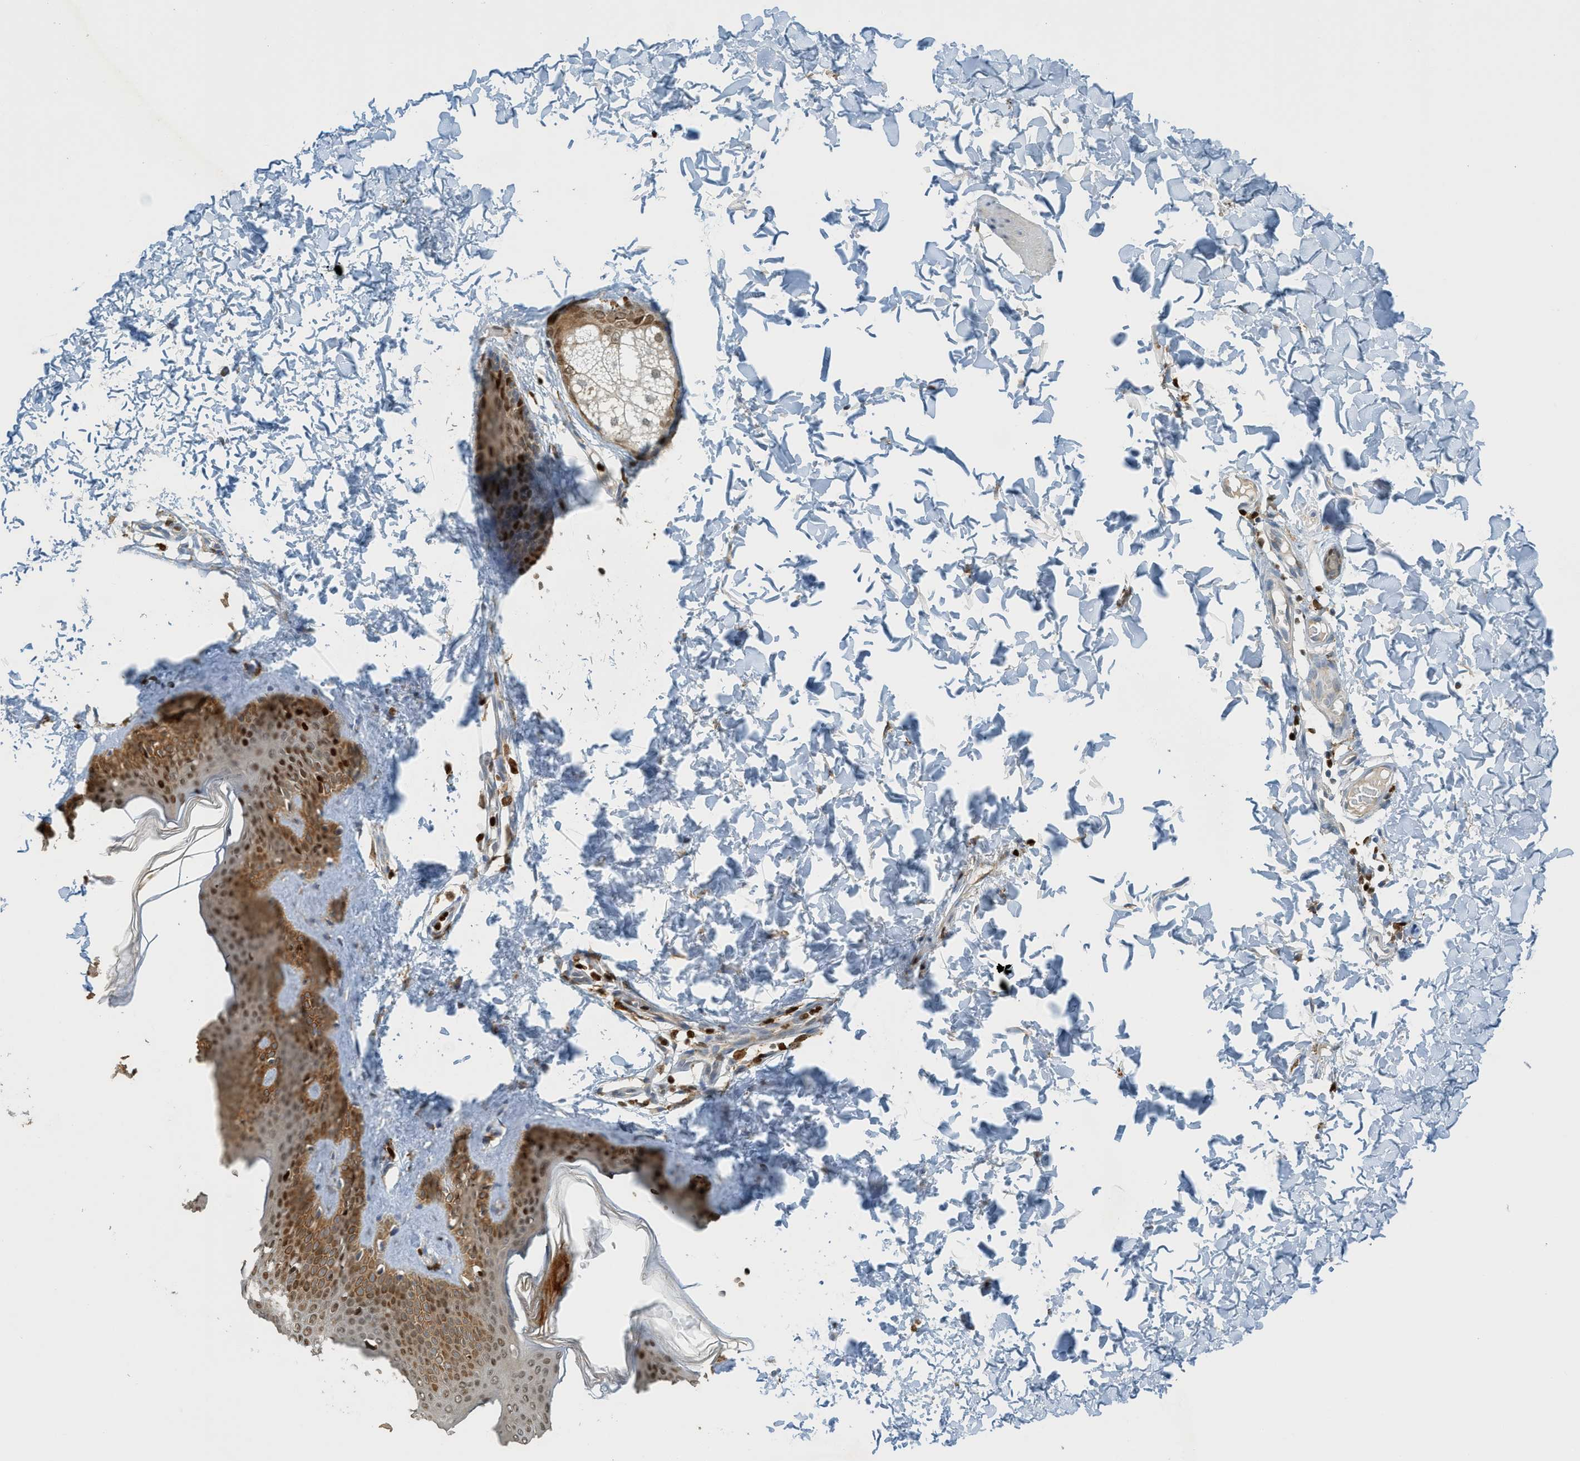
{"staining": {"intensity": "negative", "quantity": "none", "location": "none"}, "tissue": "skin", "cell_type": "Fibroblasts", "image_type": "normal", "snomed": [{"axis": "morphology", "description": "Normal tissue, NOS"}, {"axis": "topography", "description": "Skin"}], "caption": "Human skin stained for a protein using immunohistochemistry reveals no positivity in fibroblasts.", "gene": "SH3D19", "patient": {"sex": "female", "age": 41}}